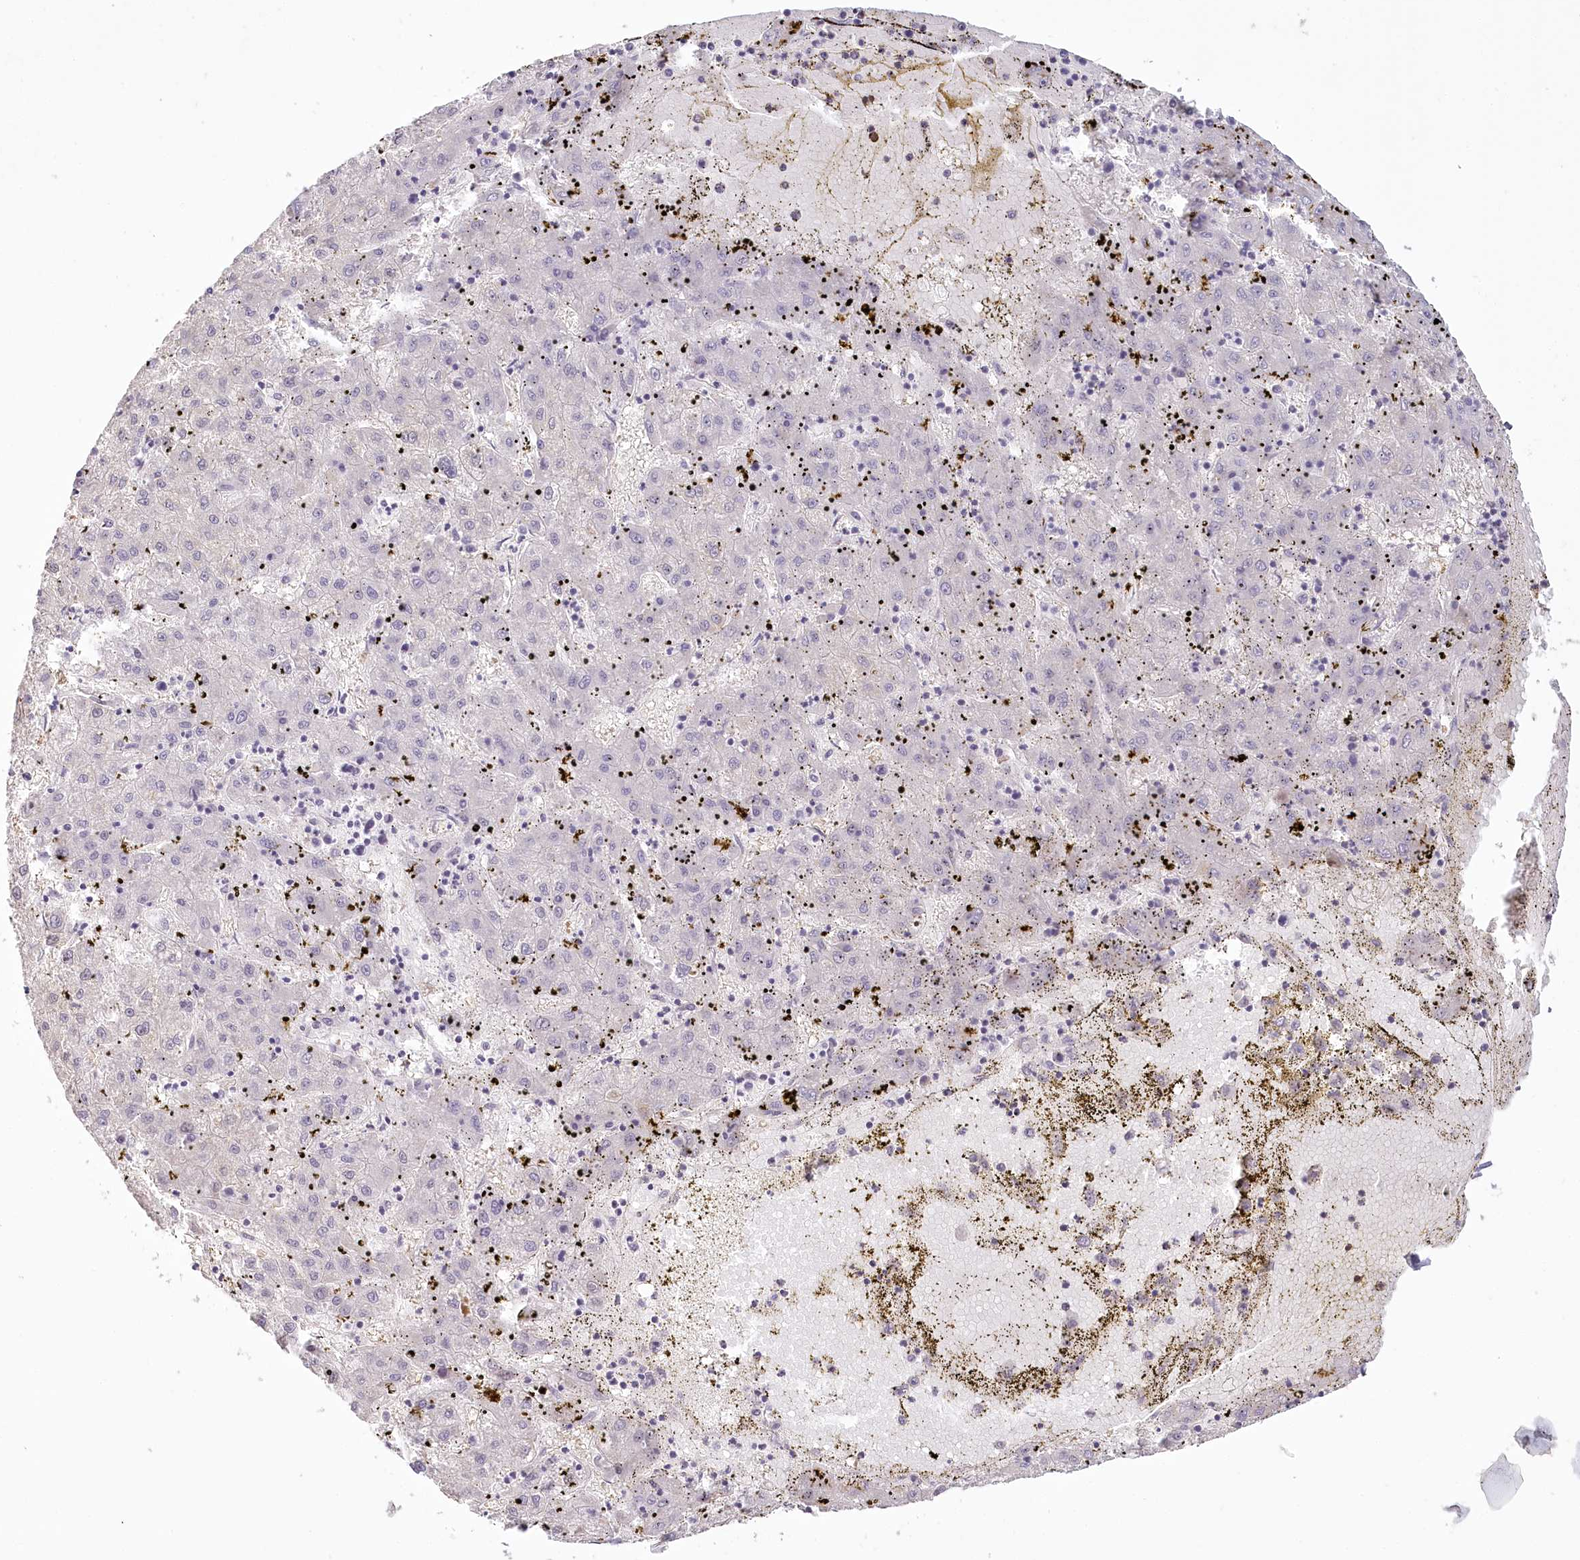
{"staining": {"intensity": "negative", "quantity": "none", "location": "none"}, "tissue": "liver cancer", "cell_type": "Tumor cells", "image_type": "cancer", "snomed": [{"axis": "morphology", "description": "Carcinoma, Hepatocellular, NOS"}, {"axis": "topography", "description": "Liver"}], "caption": "Immunohistochemistry histopathology image of liver hepatocellular carcinoma stained for a protein (brown), which displays no staining in tumor cells.", "gene": "USP11", "patient": {"sex": "male", "age": 72}}